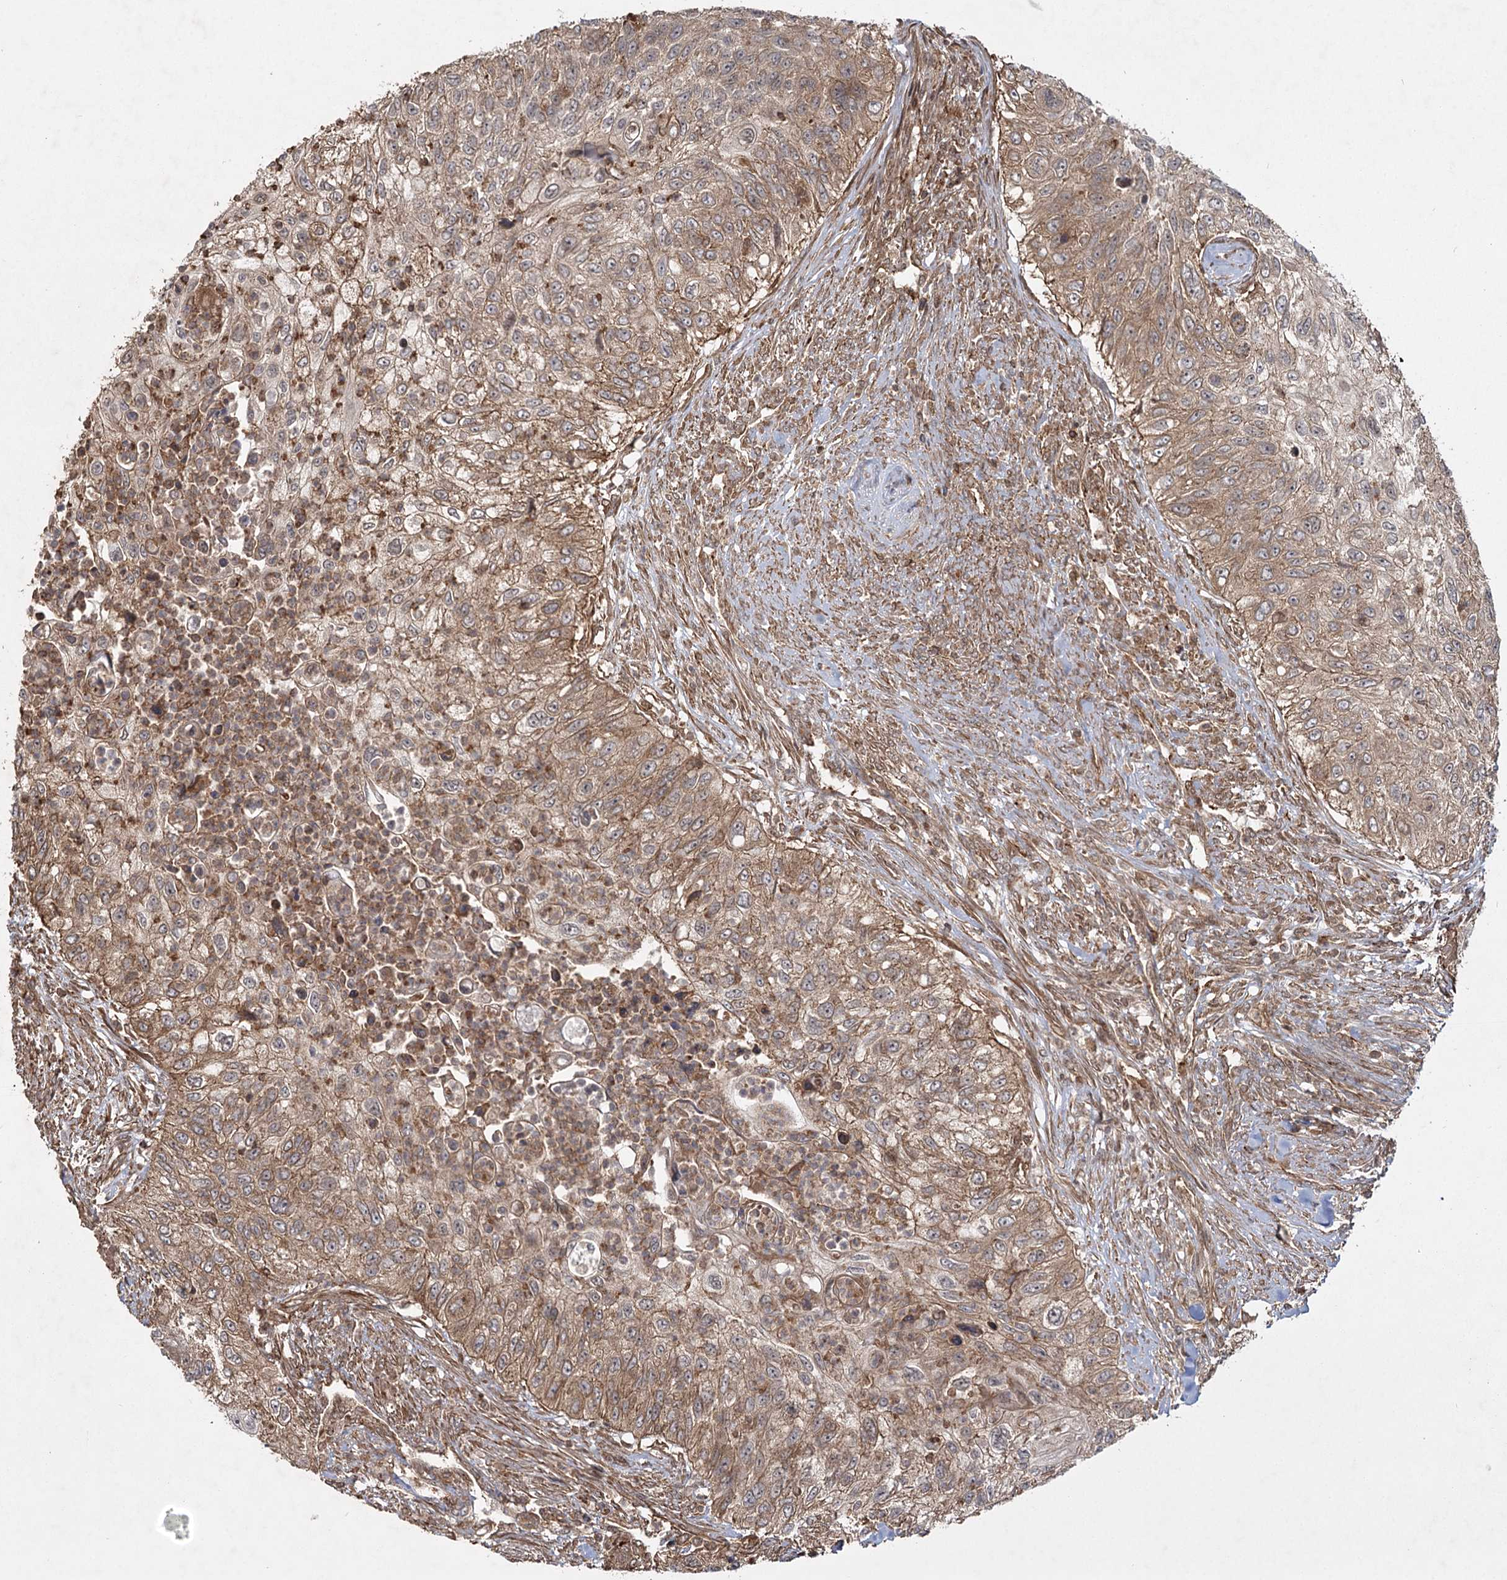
{"staining": {"intensity": "moderate", "quantity": ">75%", "location": "cytoplasmic/membranous"}, "tissue": "urothelial cancer", "cell_type": "Tumor cells", "image_type": "cancer", "snomed": [{"axis": "morphology", "description": "Urothelial carcinoma, High grade"}, {"axis": "topography", "description": "Urinary bladder"}], "caption": "Protein expression analysis of human urothelial carcinoma (high-grade) reveals moderate cytoplasmic/membranous staining in about >75% of tumor cells. The staining was performed using DAB (3,3'-diaminobenzidine) to visualize the protein expression in brown, while the nuclei were stained in blue with hematoxylin (Magnification: 20x).", "gene": "MDFIC", "patient": {"sex": "female", "age": 60}}